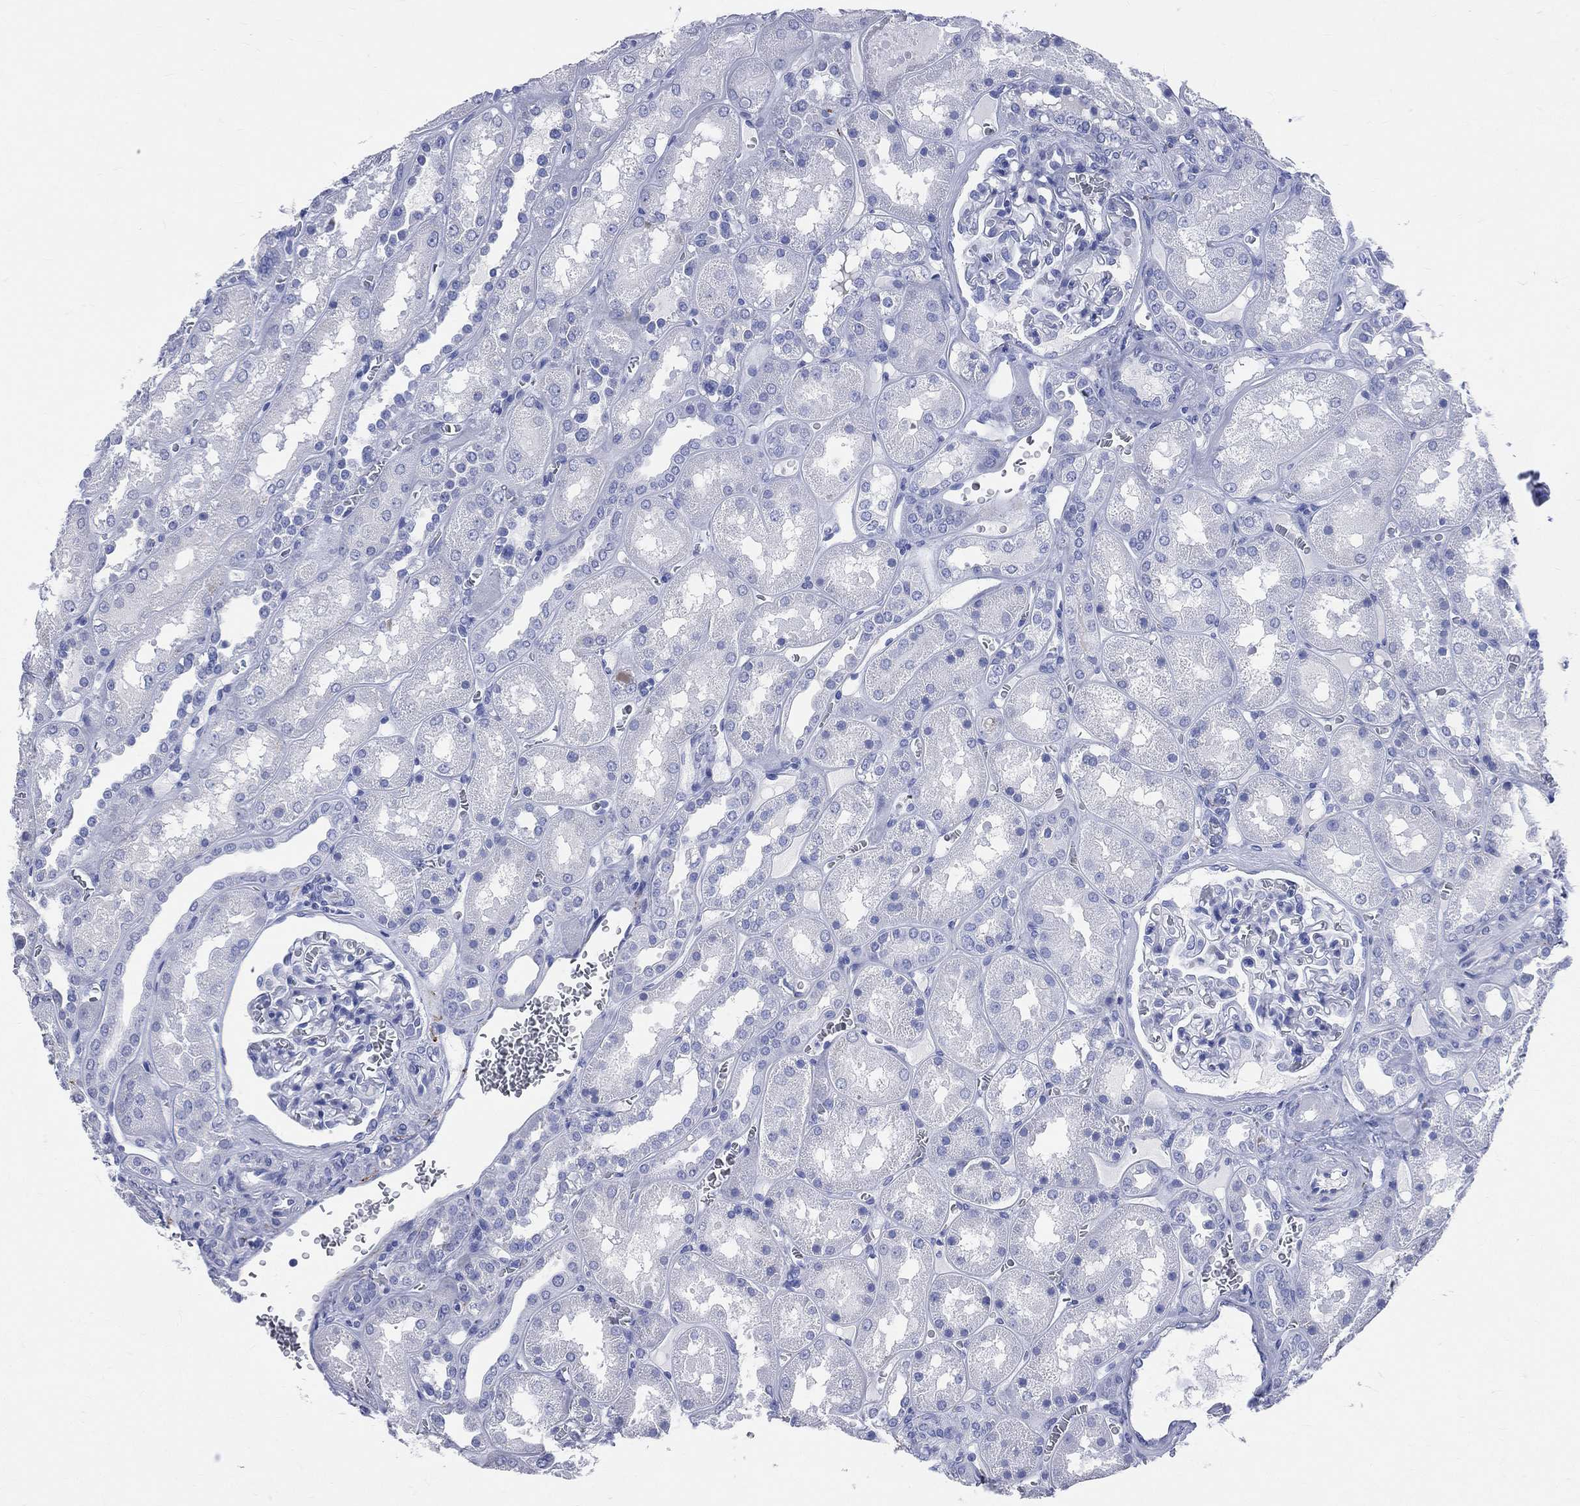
{"staining": {"intensity": "negative", "quantity": "none", "location": "none"}, "tissue": "kidney", "cell_type": "Cells in glomeruli", "image_type": "normal", "snomed": [{"axis": "morphology", "description": "Normal tissue, NOS"}, {"axis": "topography", "description": "Kidney"}], "caption": "This image is of normal kidney stained with IHC to label a protein in brown with the nuclei are counter-stained blue. There is no positivity in cells in glomeruli.", "gene": "SYP", "patient": {"sex": "male", "age": 73}}